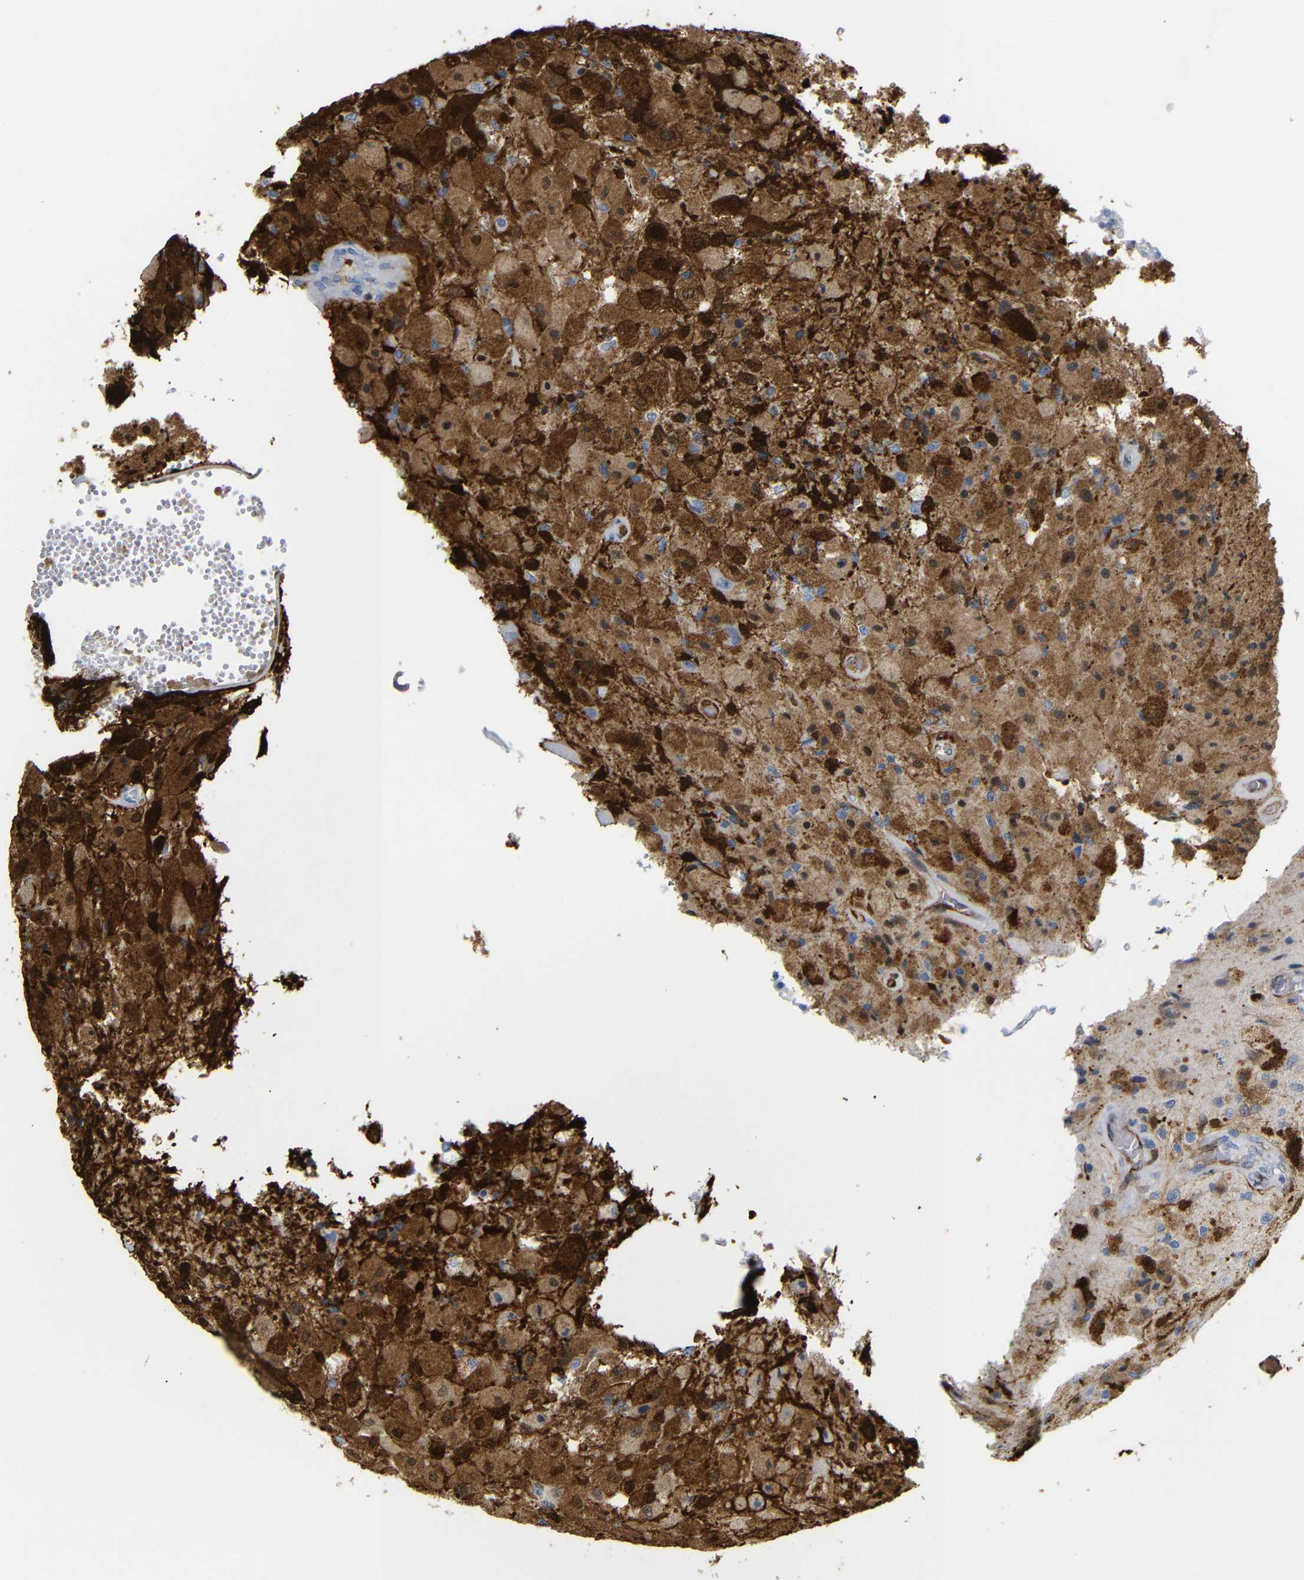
{"staining": {"intensity": "strong", "quantity": ">75%", "location": "cytoplasmic/membranous"}, "tissue": "glioma", "cell_type": "Tumor cells", "image_type": "cancer", "snomed": [{"axis": "morphology", "description": "Normal tissue, NOS"}, {"axis": "morphology", "description": "Glioma, malignant, High grade"}, {"axis": "topography", "description": "Cerebral cortex"}], "caption": "Immunohistochemistry (DAB (3,3'-diaminobenzidine)) staining of glioma displays strong cytoplasmic/membranous protein expression in approximately >75% of tumor cells.", "gene": "MT1A", "patient": {"sex": "male", "age": 77}}